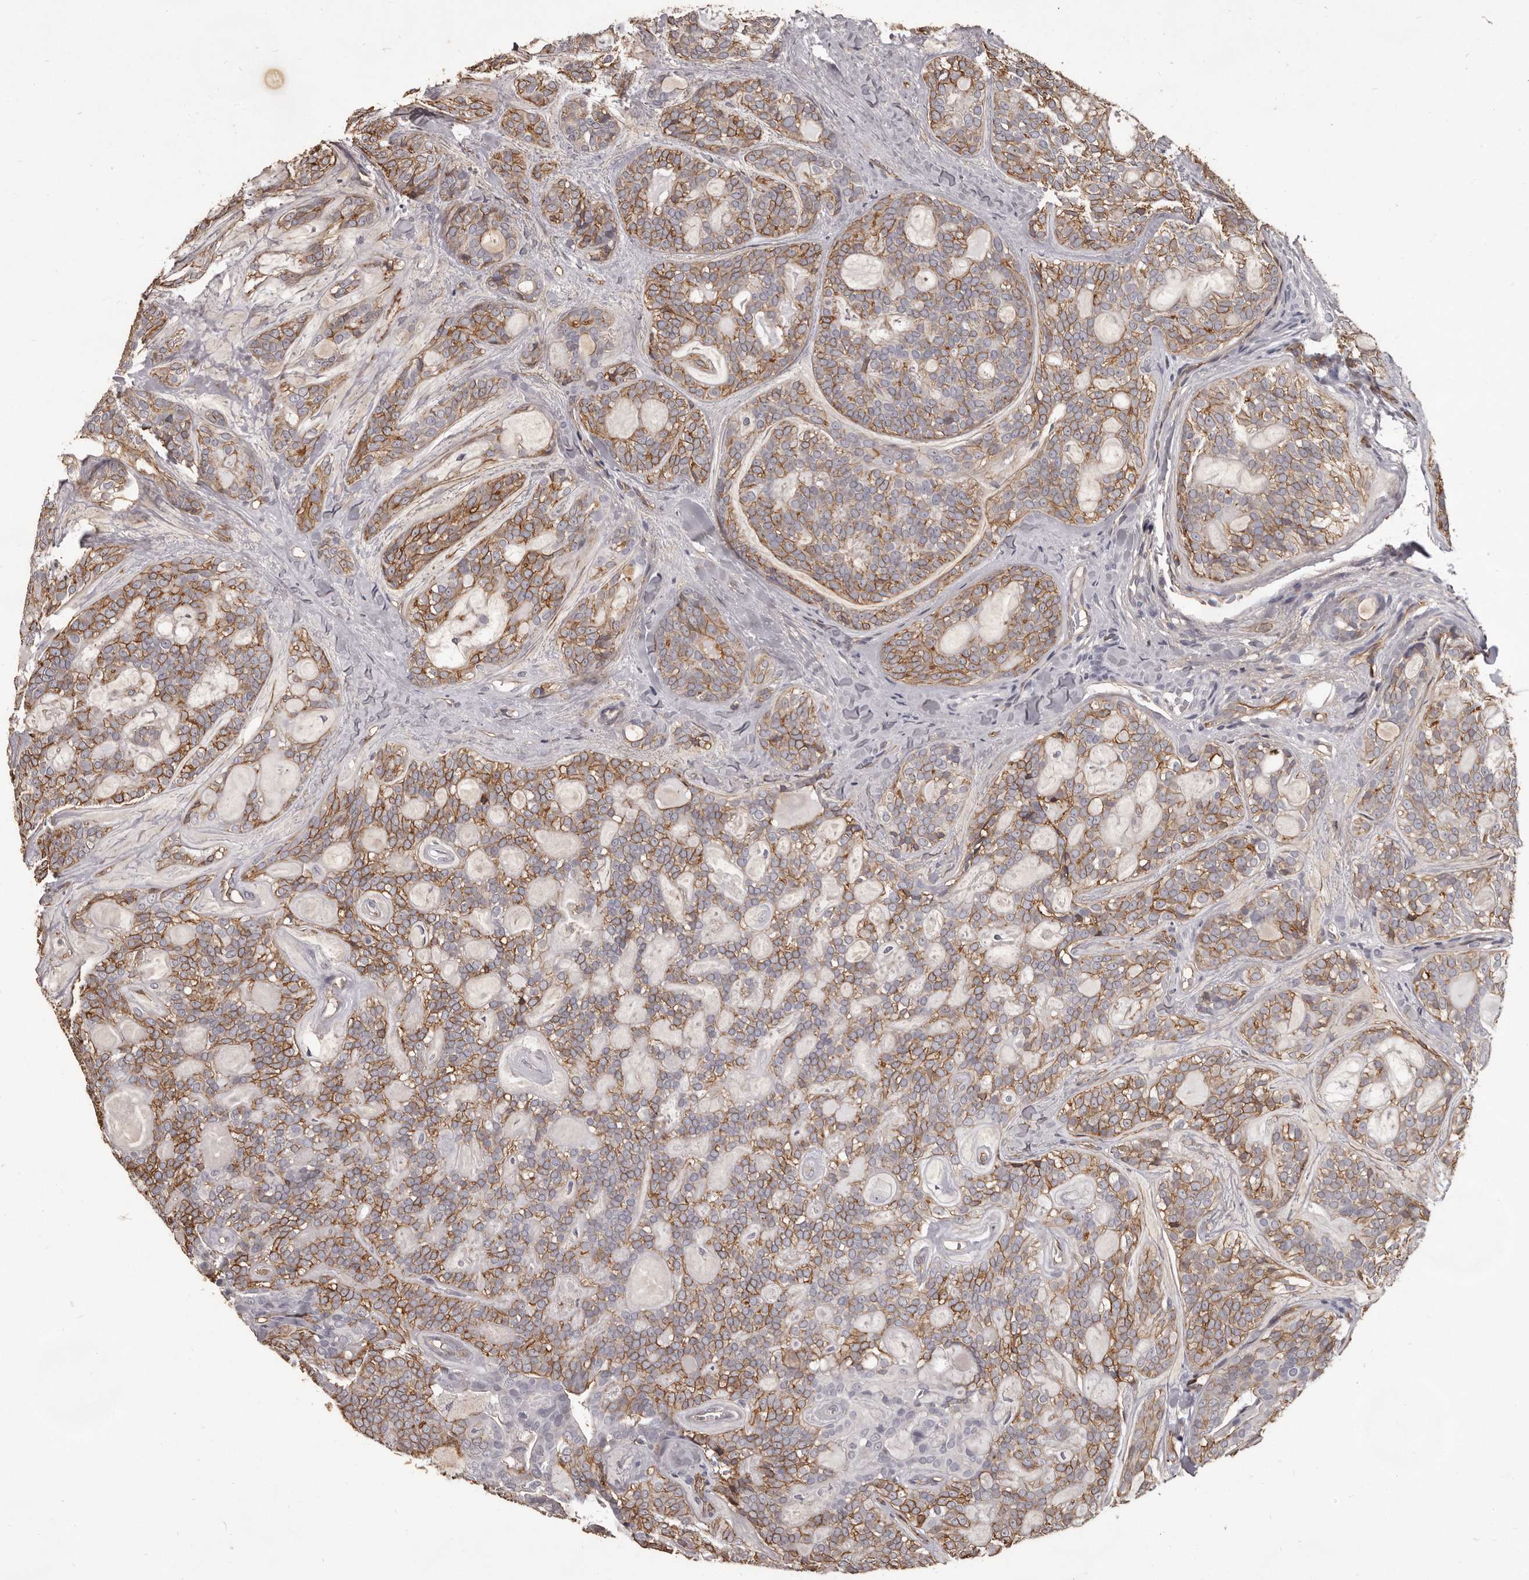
{"staining": {"intensity": "moderate", "quantity": ">75%", "location": "cytoplasmic/membranous"}, "tissue": "head and neck cancer", "cell_type": "Tumor cells", "image_type": "cancer", "snomed": [{"axis": "morphology", "description": "Adenocarcinoma, NOS"}, {"axis": "topography", "description": "Head-Neck"}], "caption": "A high-resolution histopathology image shows IHC staining of head and neck cancer, which displays moderate cytoplasmic/membranous expression in about >75% of tumor cells.", "gene": "GPR78", "patient": {"sex": "male", "age": 66}}